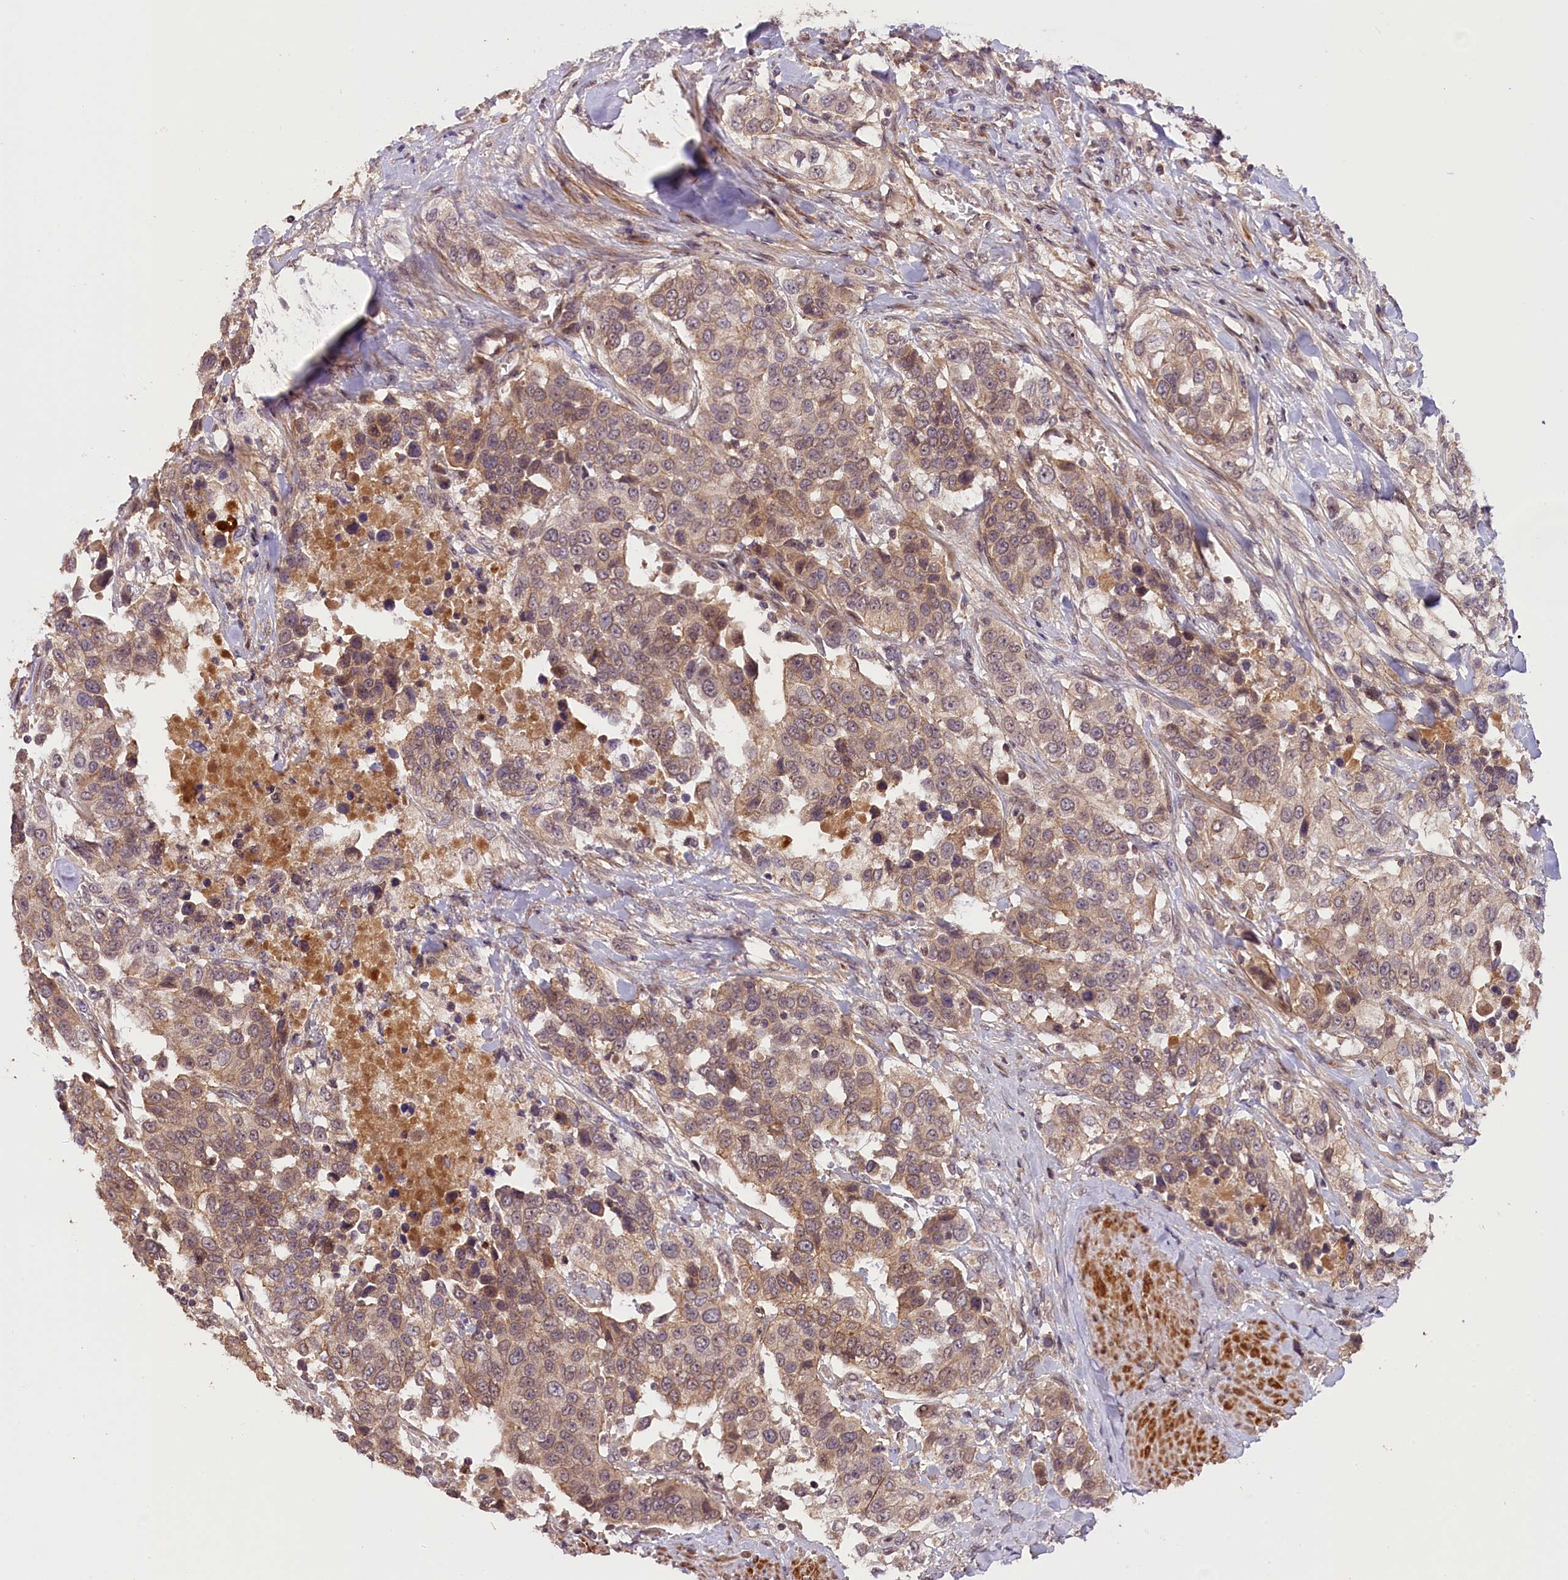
{"staining": {"intensity": "moderate", "quantity": "25%-75%", "location": "cytoplasmic/membranous"}, "tissue": "urothelial cancer", "cell_type": "Tumor cells", "image_type": "cancer", "snomed": [{"axis": "morphology", "description": "Urothelial carcinoma, High grade"}, {"axis": "topography", "description": "Urinary bladder"}], "caption": "About 25%-75% of tumor cells in human urothelial cancer reveal moderate cytoplasmic/membranous protein expression as visualized by brown immunohistochemical staining.", "gene": "ZNF480", "patient": {"sex": "female", "age": 80}}